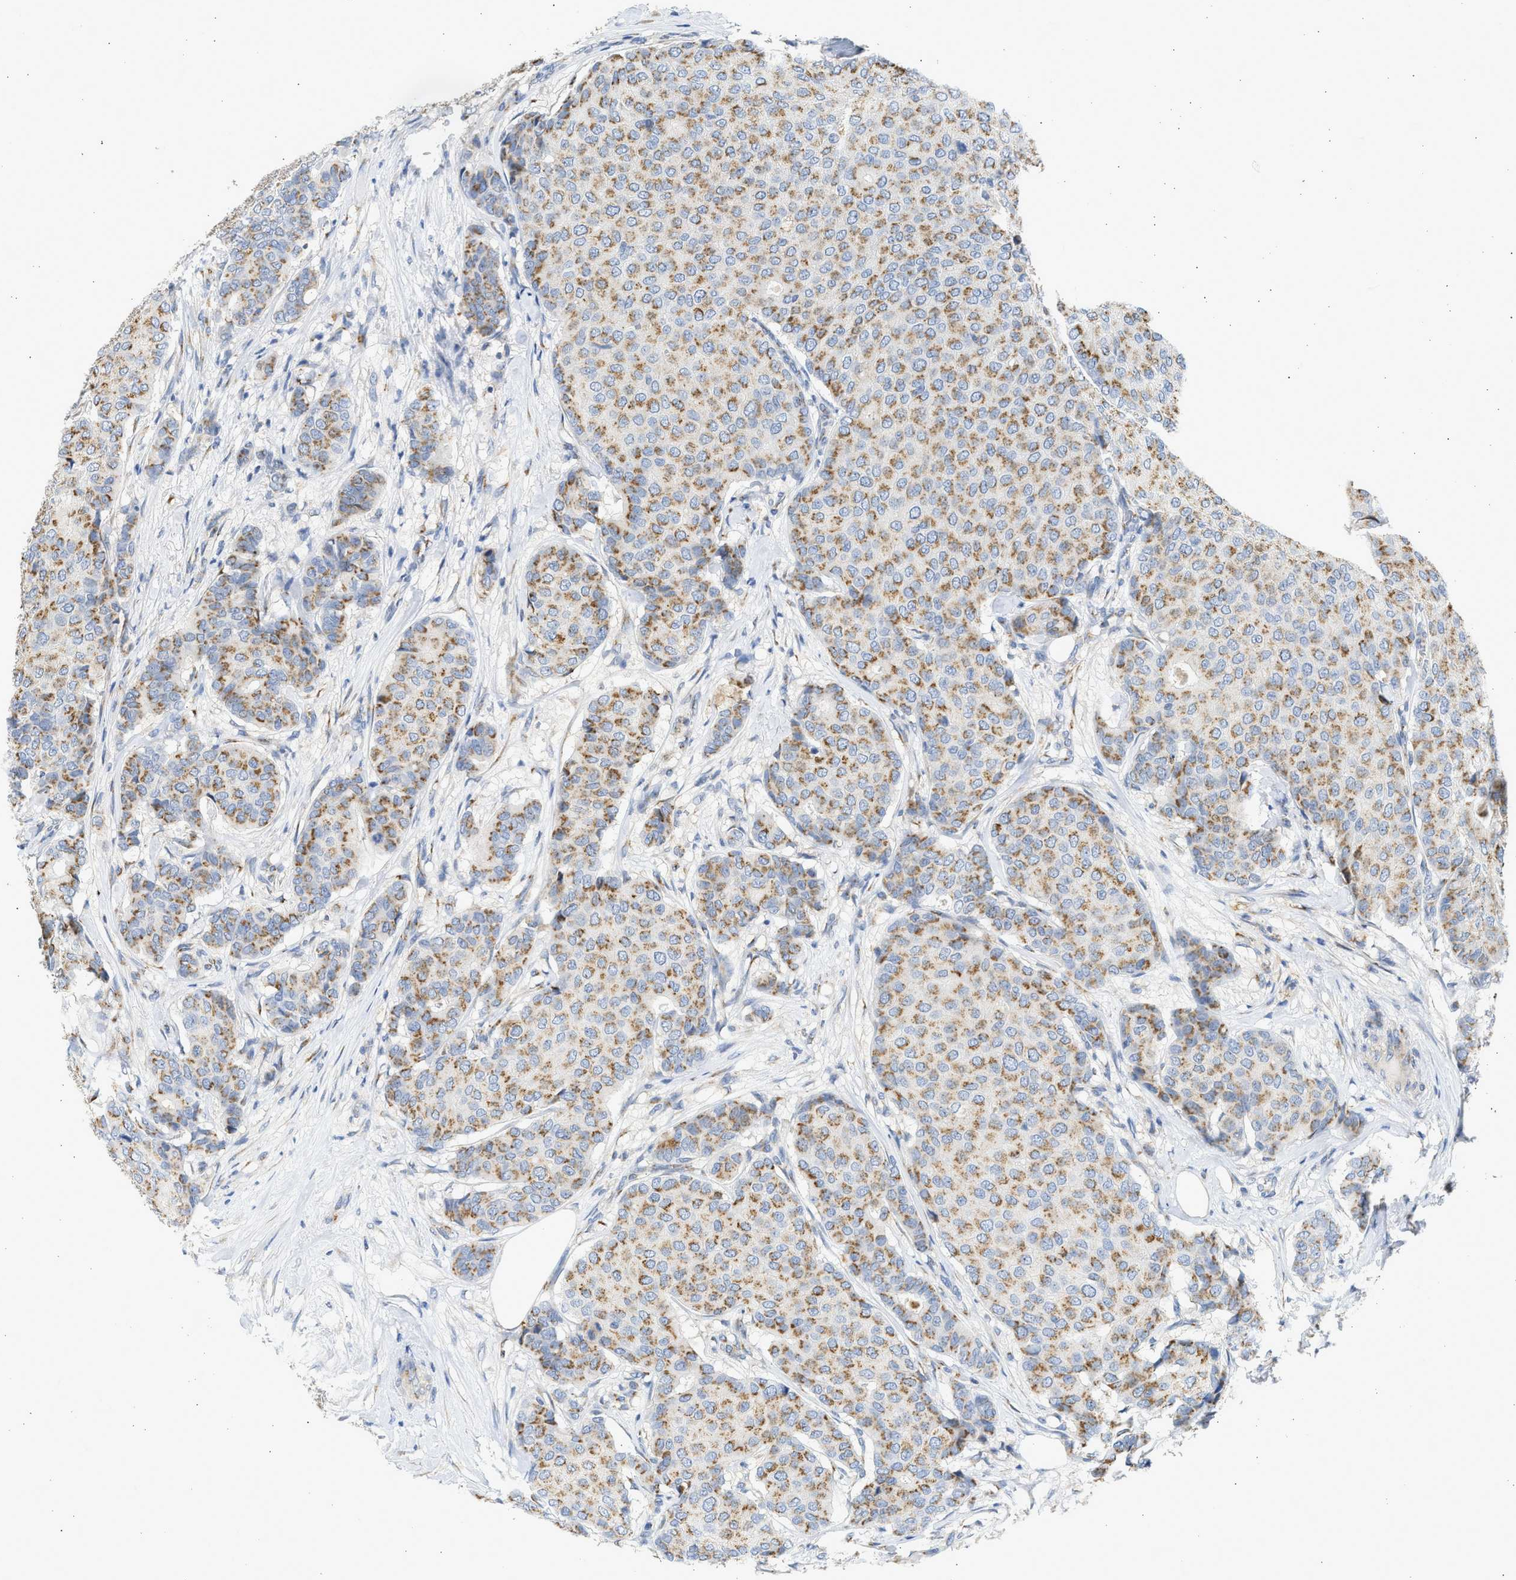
{"staining": {"intensity": "moderate", "quantity": ">75%", "location": "cytoplasmic/membranous"}, "tissue": "breast cancer", "cell_type": "Tumor cells", "image_type": "cancer", "snomed": [{"axis": "morphology", "description": "Duct carcinoma"}, {"axis": "topography", "description": "Breast"}], "caption": "Breast cancer (intraductal carcinoma) stained with immunohistochemistry reveals moderate cytoplasmic/membranous staining in about >75% of tumor cells.", "gene": "IPO8", "patient": {"sex": "female", "age": 75}}